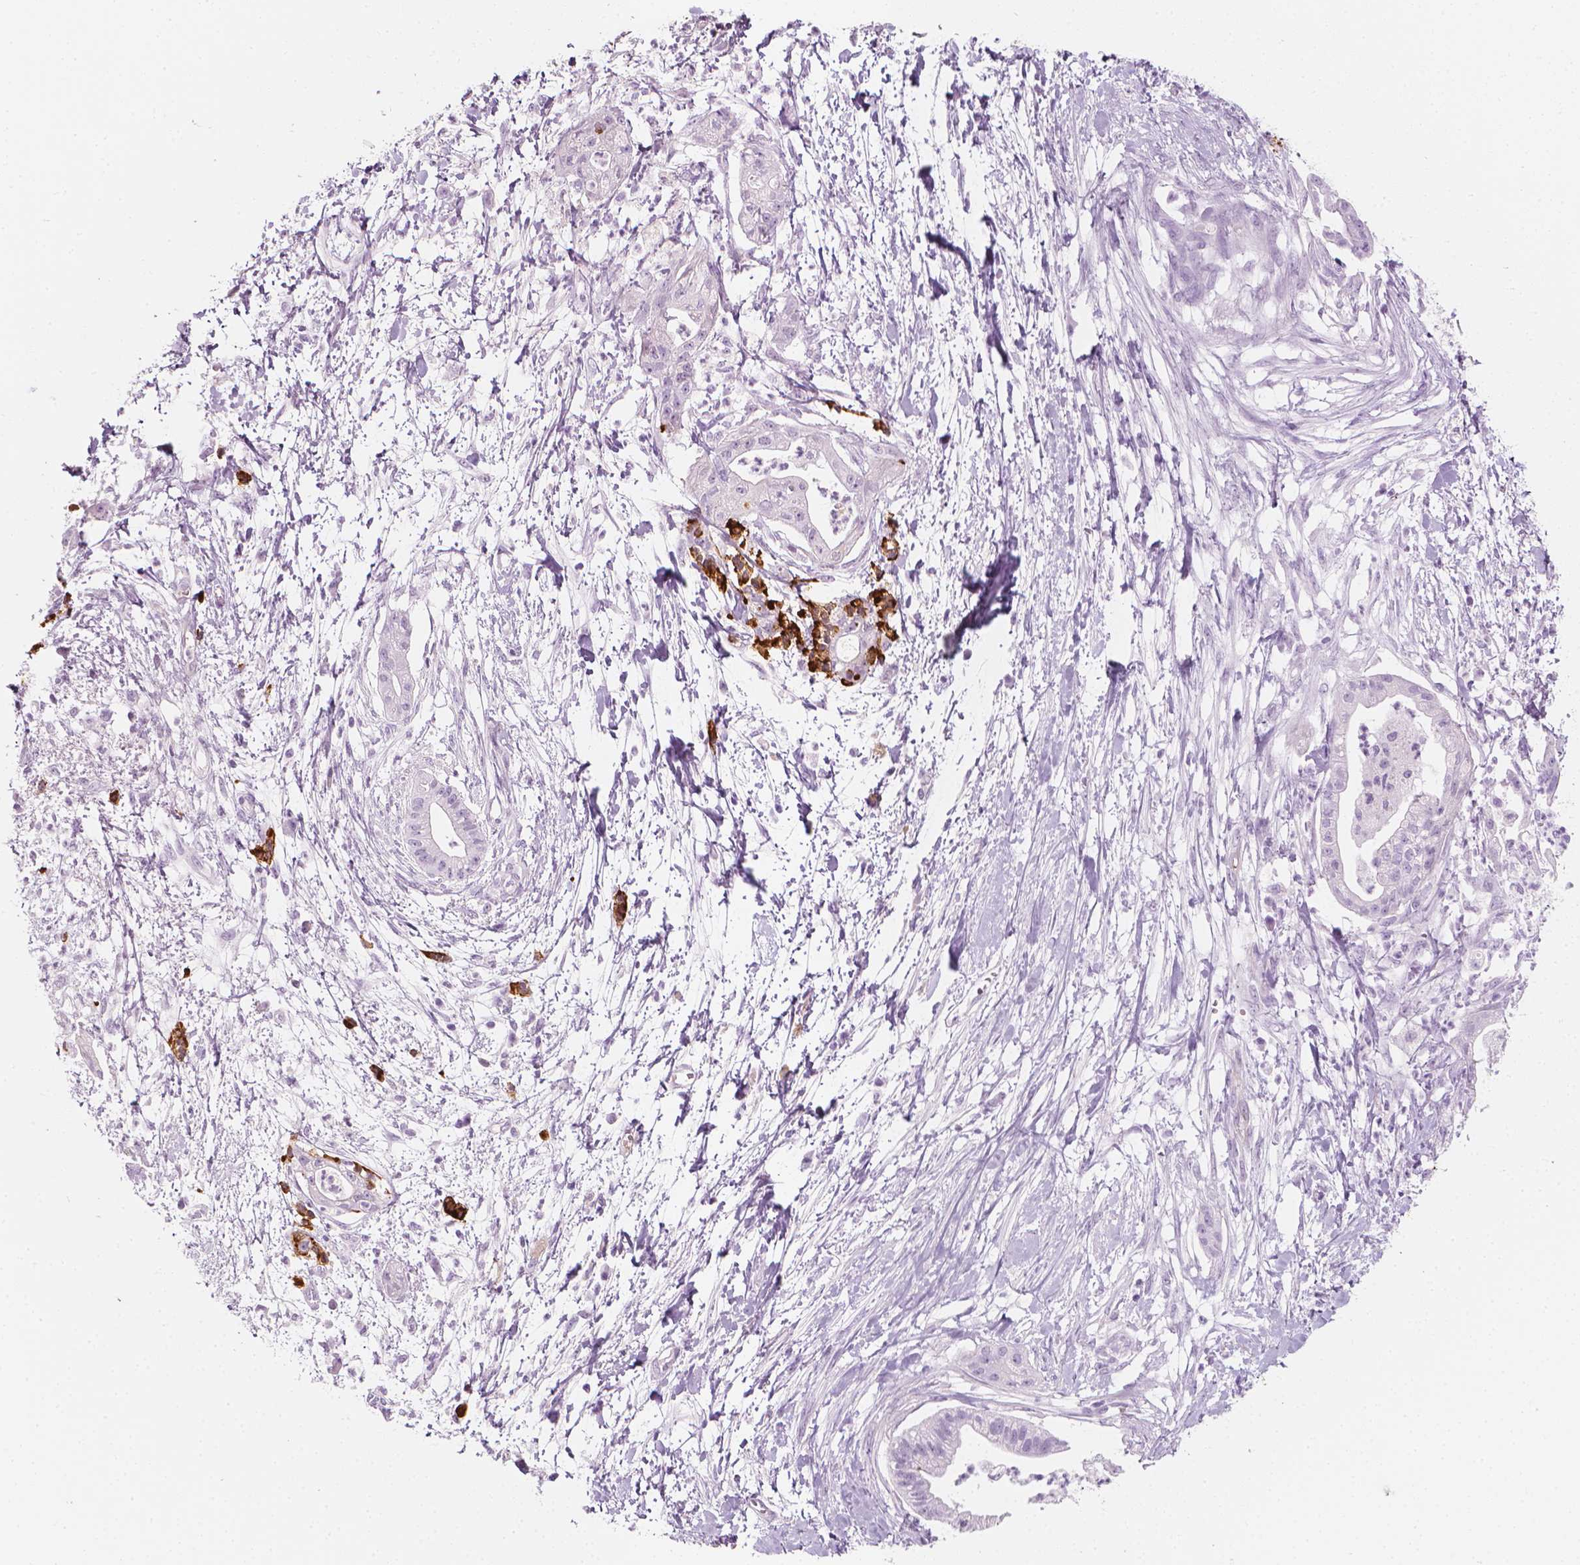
{"staining": {"intensity": "negative", "quantity": "none", "location": "none"}, "tissue": "pancreatic cancer", "cell_type": "Tumor cells", "image_type": "cancer", "snomed": [{"axis": "morphology", "description": "Normal tissue, NOS"}, {"axis": "morphology", "description": "Adenocarcinoma, NOS"}, {"axis": "topography", "description": "Lymph node"}, {"axis": "topography", "description": "Pancreas"}], "caption": "There is no significant expression in tumor cells of adenocarcinoma (pancreatic). (DAB IHC visualized using brightfield microscopy, high magnification).", "gene": "SCG3", "patient": {"sex": "female", "age": 58}}